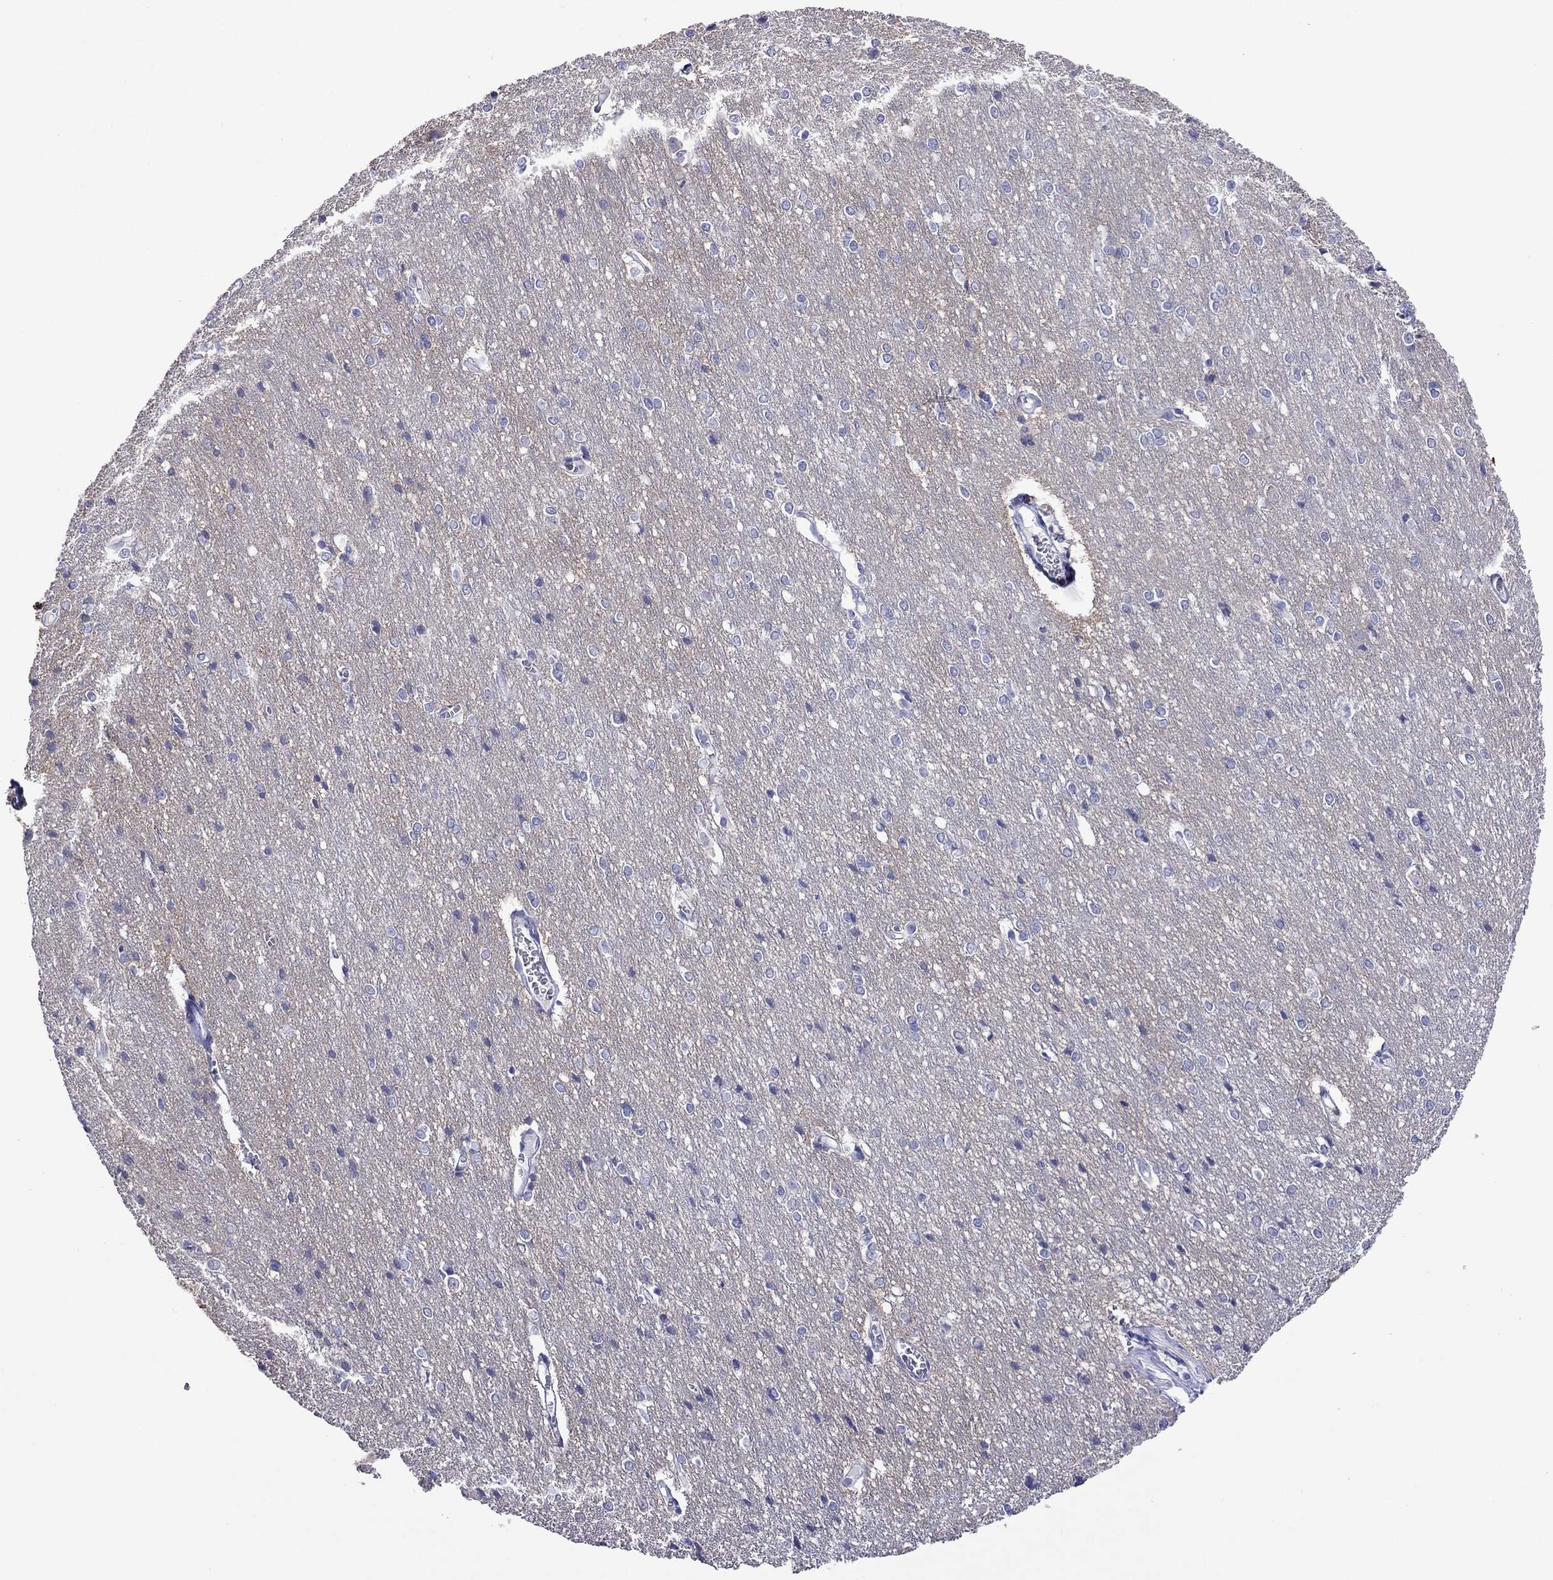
{"staining": {"intensity": "negative", "quantity": "none", "location": "none"}, "tissue": "cerebral cortex", "cell_type": "Endothelial cells", "image_type": "normal", "snomed": [{"axis": "morphology", "description": "Normal tissue, NOS"}, {"axis": "topography", "description": "Cerebral cortex"}], "caption": "Immunohistochemistry of benign human cerebral cortex displays no positivity in endothelial cells.", "gene": "PCDHA6", "patient": {"sex": "male", "age": 37}}